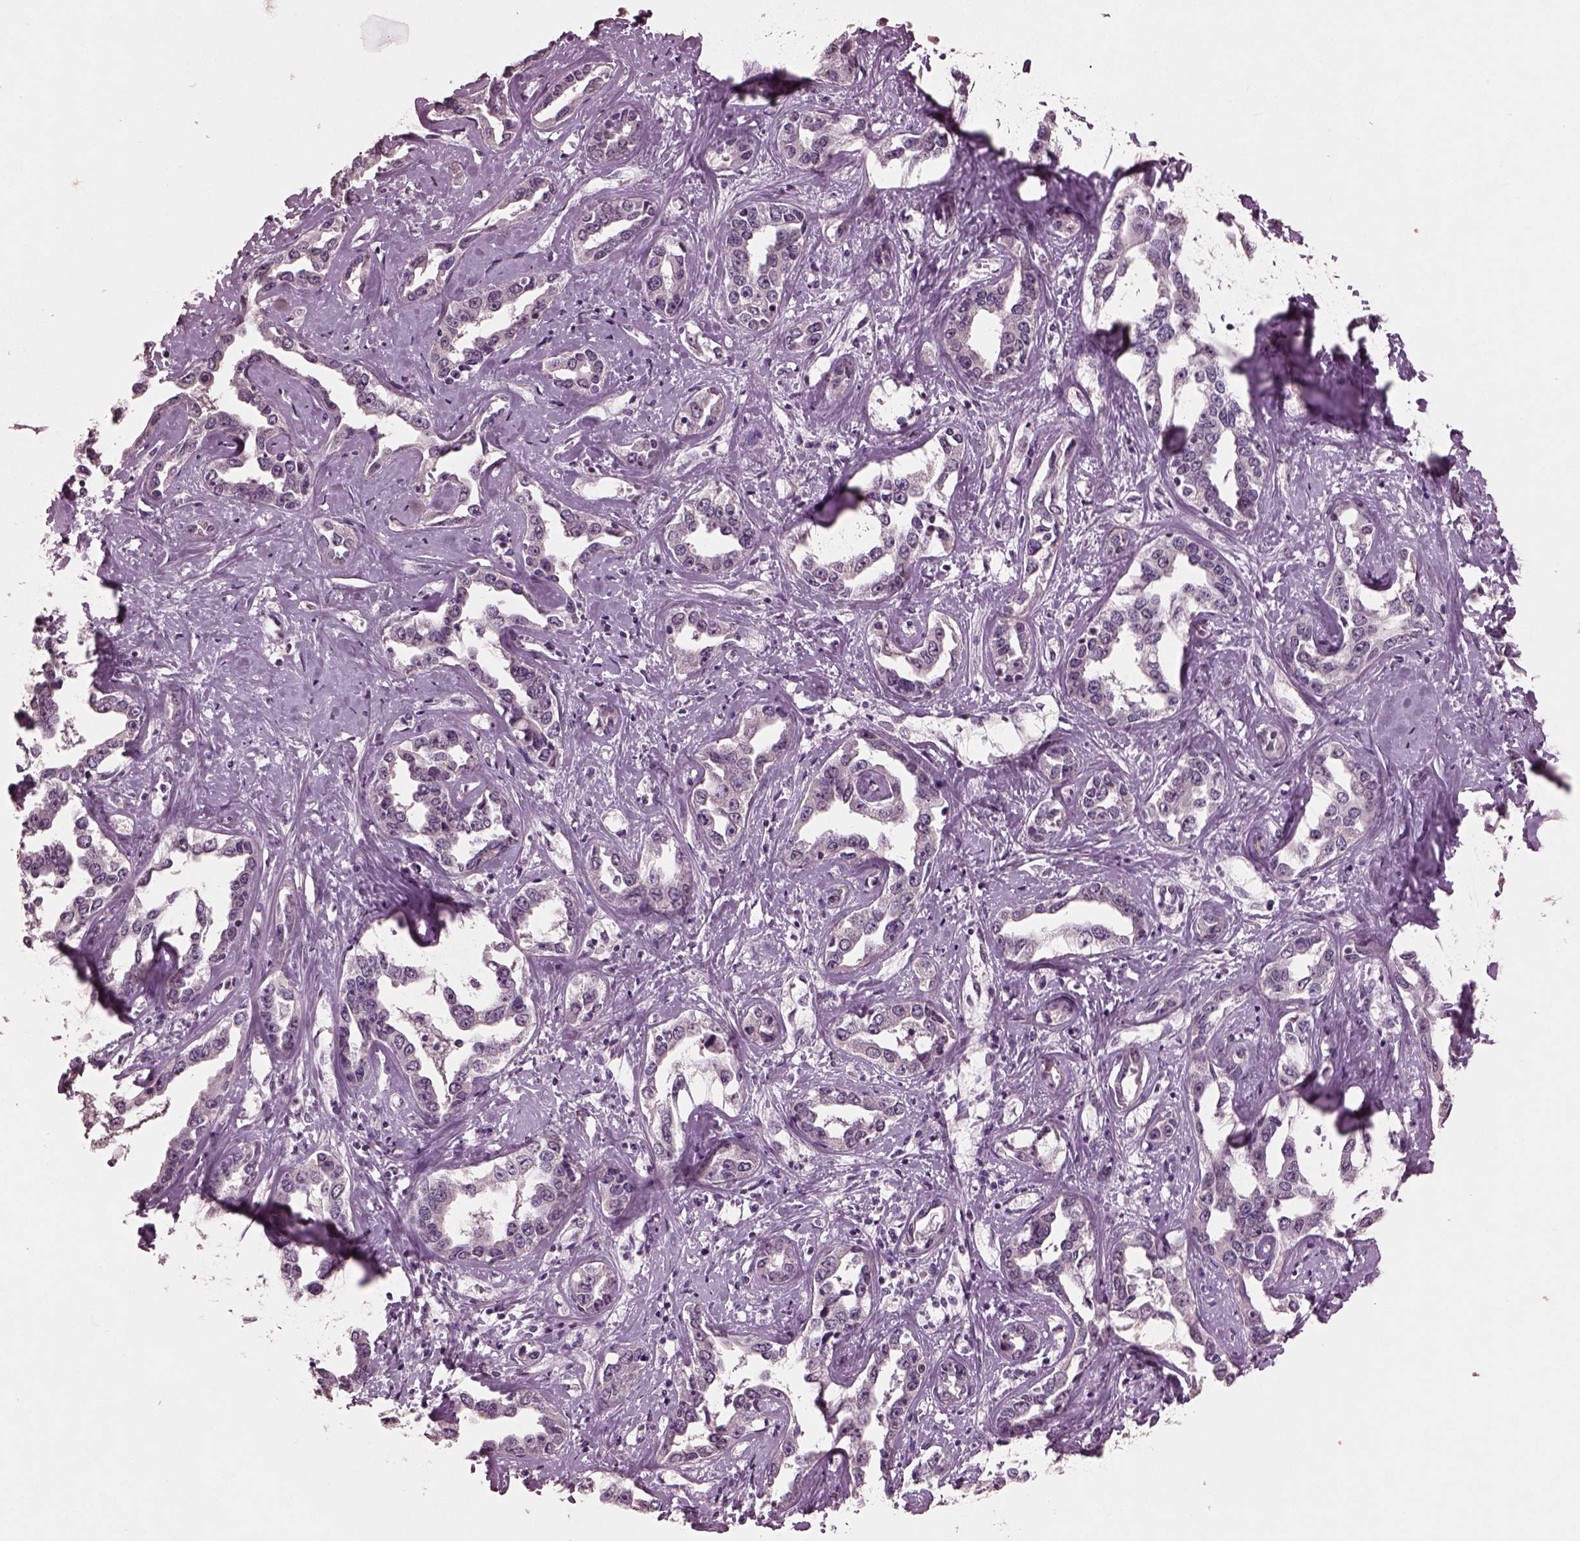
{"staining": {"intensity": "negative", "quantity": "none", "location": "none"}, "tissue": "liver cancer", "cell_type": "Tumor cells", "image_type": "cancer", "snomed": [{"axis": "morphology", "description": "Cholangiocarcinoma"}, {"axis": "topography", "description": "Liver"}], "caption": "Immunohistochemistry (IHC) image of neoplastic tissue: human cholangiocarcinoma (liver) stained with DAB (3,3'-diaminobenzidine) demonstrates no significant protein expression in tumor cells.", "gene": "IL18RAP", "patient": {"sex": "male", "age": 59}}